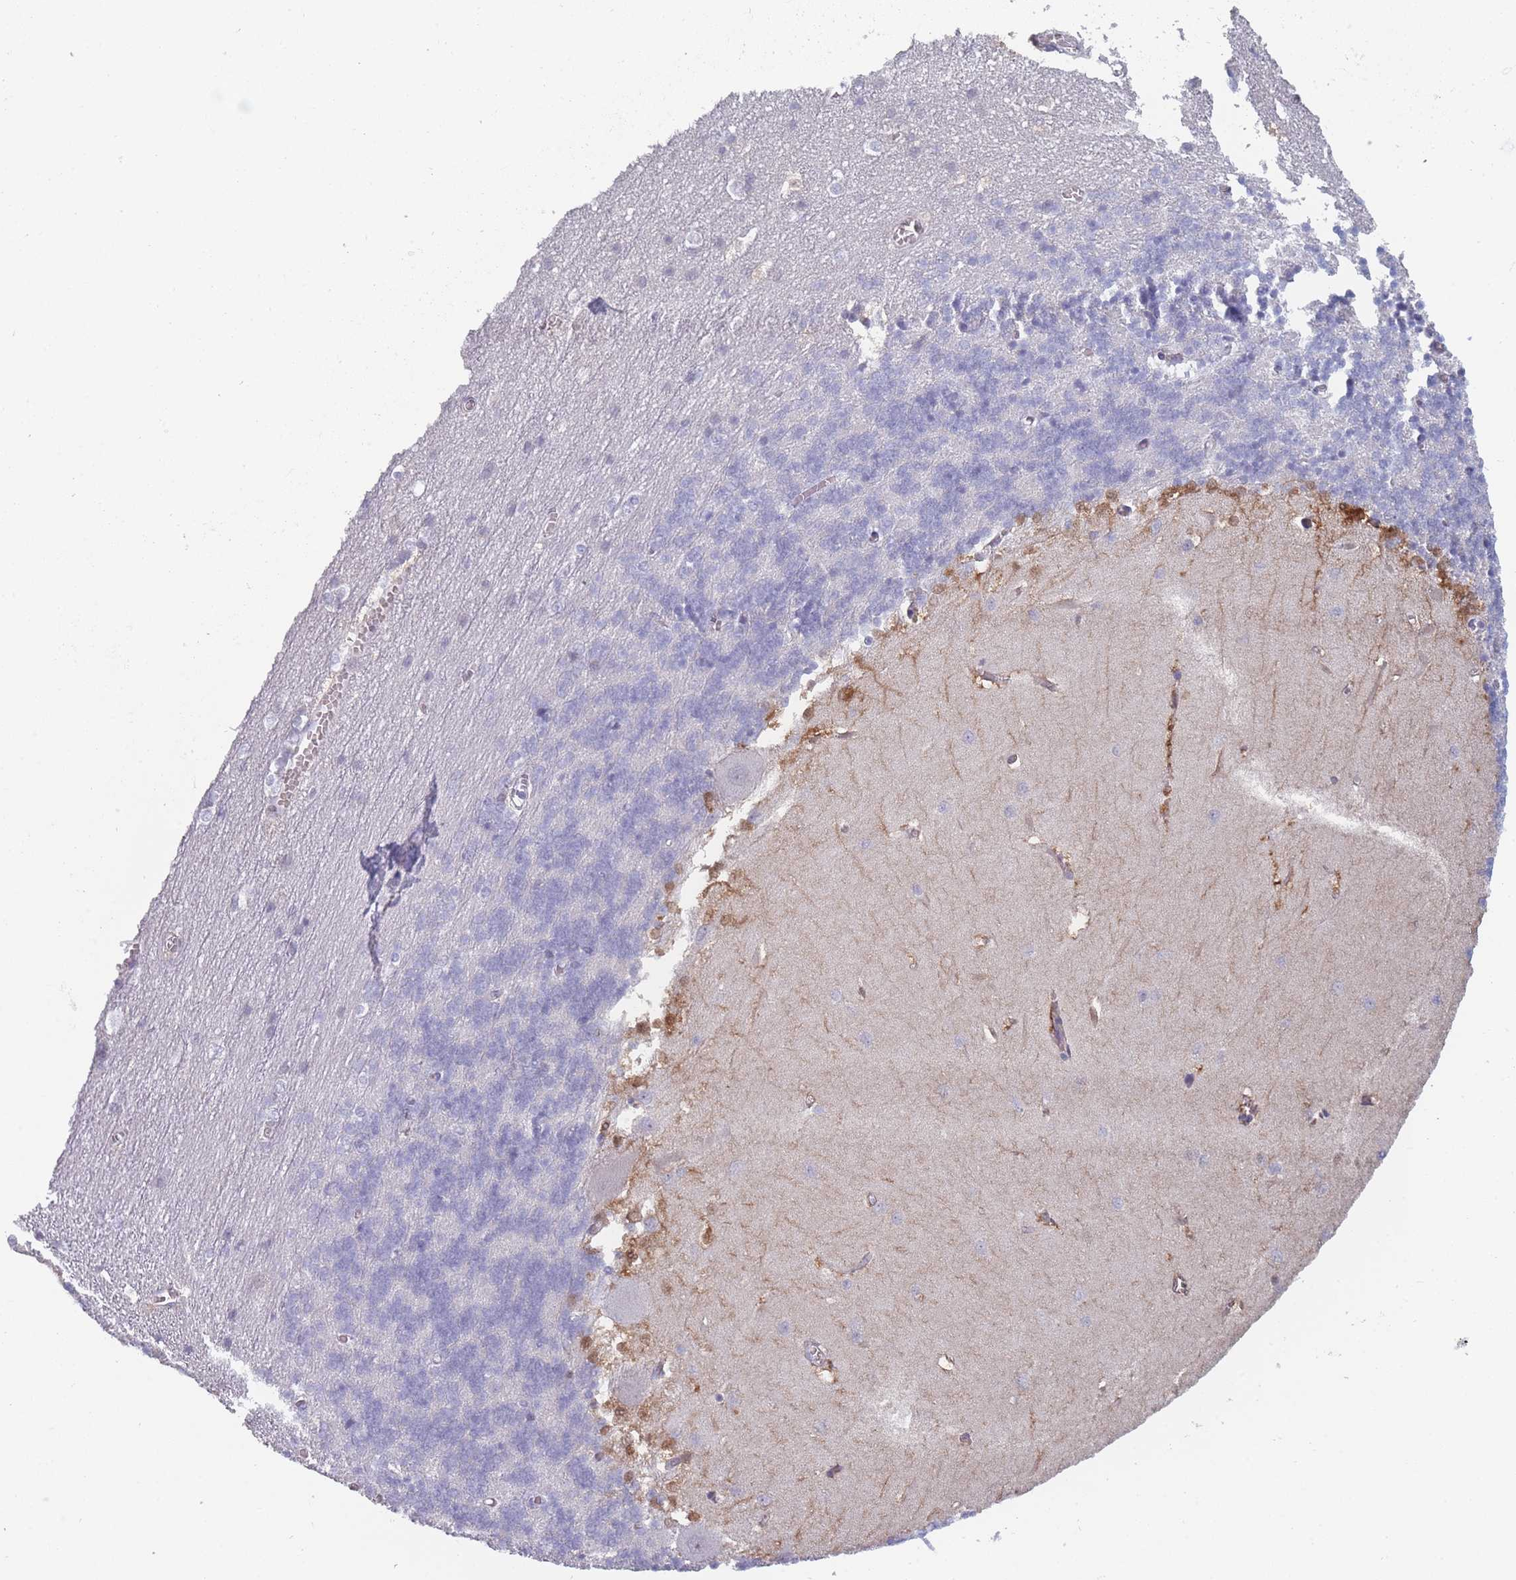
{"staining": {"intensity": "negative", "quantity": "none", "location": "none"}, "tissue": "cerebellum", "cell_type": "Cells in granular layer", "image_type": "normal", "snomed": [{"axis": "morphology", "description": "Normal tissue, NOS"}, {"axis": "topography", "description": "Cerebellum"}], "caption": "Immunohistochemistry (IHC) photomicrograph of benign cerebellum: human cerebellum stained with DAB (3,3'-diaminobenzidine) demonstrates no significant protein positivity in cells in granular layer. (DAB (3,3'-diaminobenzidine) immunohistochemistry, high magnification).", "gene": "ROS1", "patient": {"sex": "male", "age": 37}}